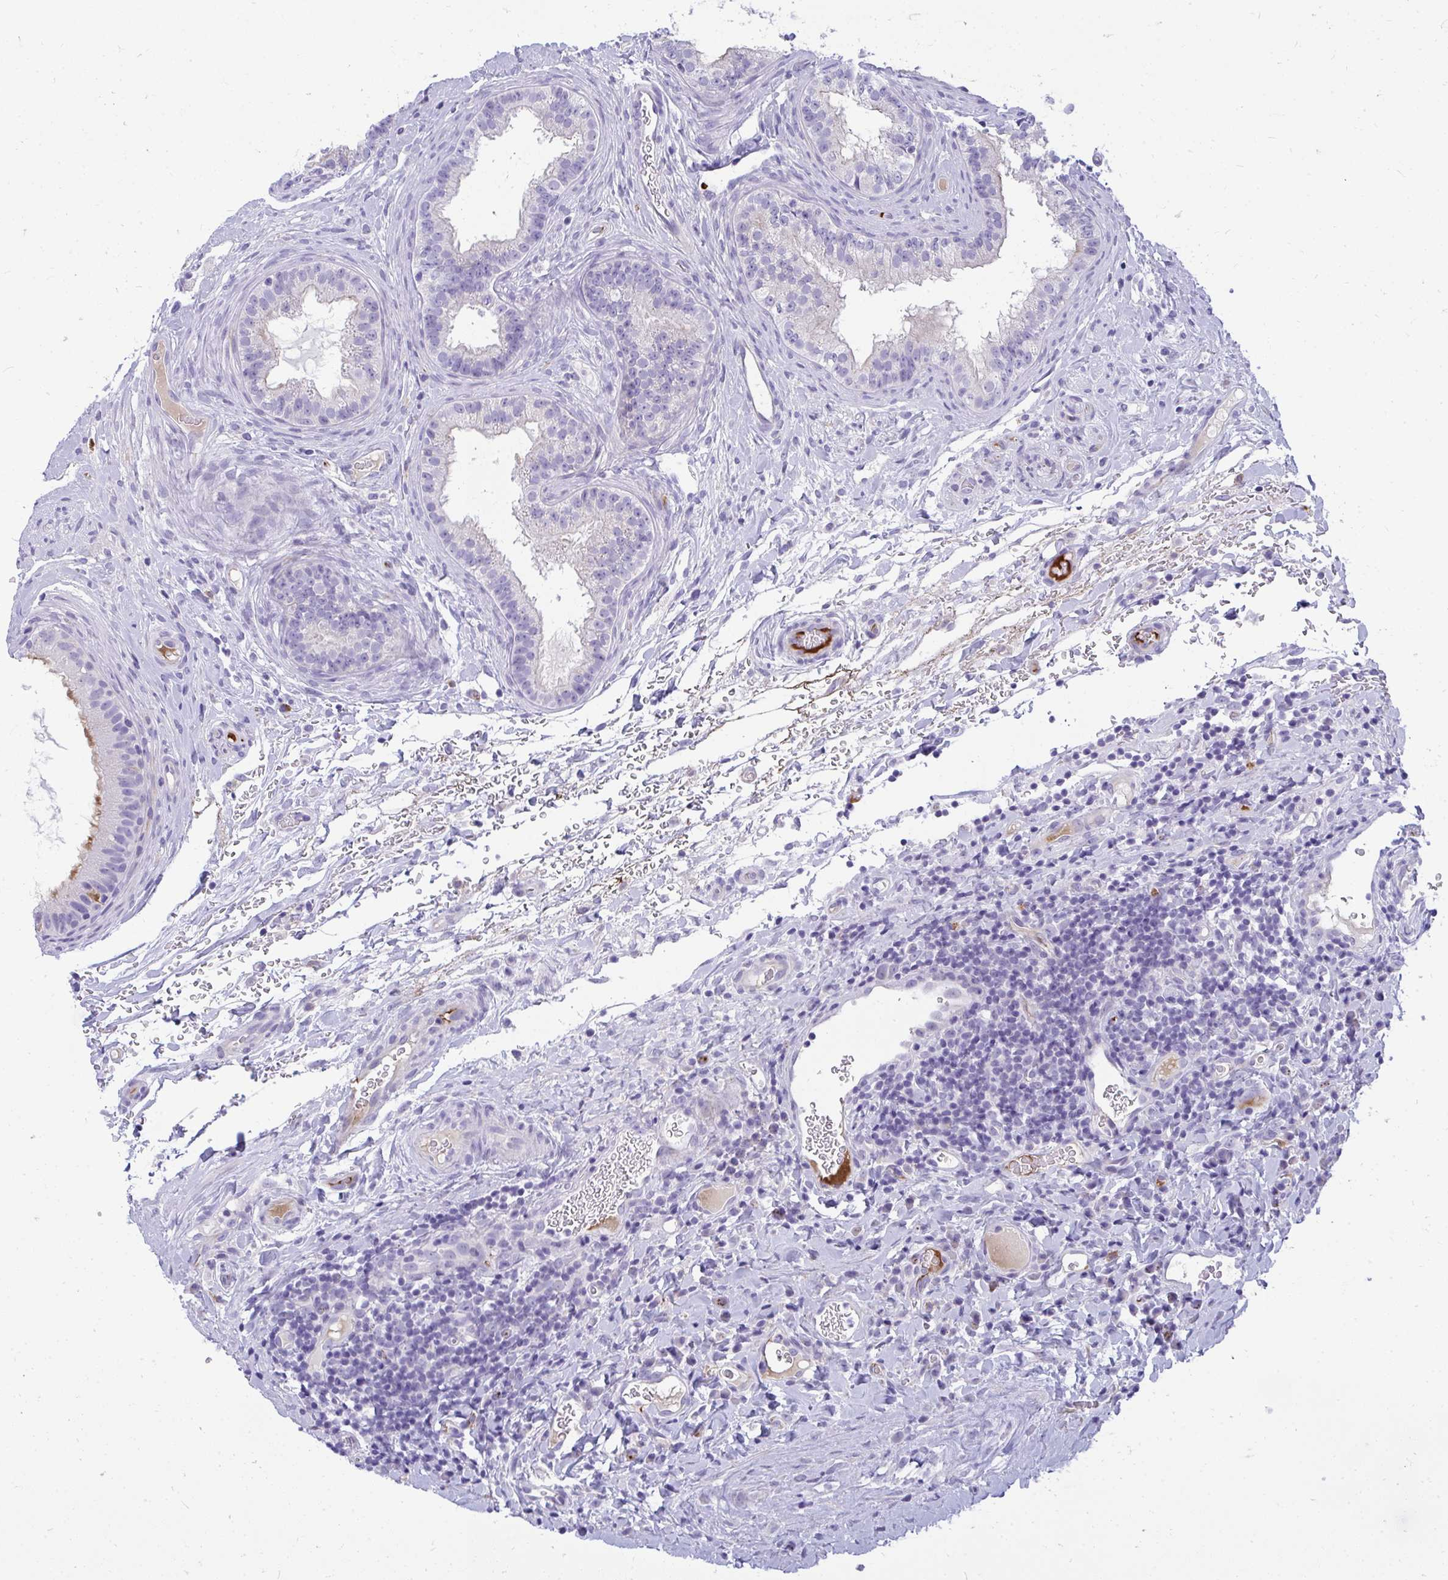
{"staining": {"intensity": "strong", "quantity": "<25%", "location": "cytoplasmic/membranous"}, "tissue": "epididymis", "cell_type": "Glandular cells", "image_type": "normal", "snomed": [{"axis": "morphology", "description": "Normal tissue, NOS"}, {"axis": "topography", "description": "Epididymis"}], "caption": "Protein staining of benign epididymis exhibits strong cytoplasmic/membranous staining in about <25% of glandular cells. The staining was performed using DAB to visualize the protein expression in brown, while the nuclei were stained in blue with hematoxylin (Magnification: 20x).", "gene": "TSBP1", "patient": {"sex": "male", "age": 23}}